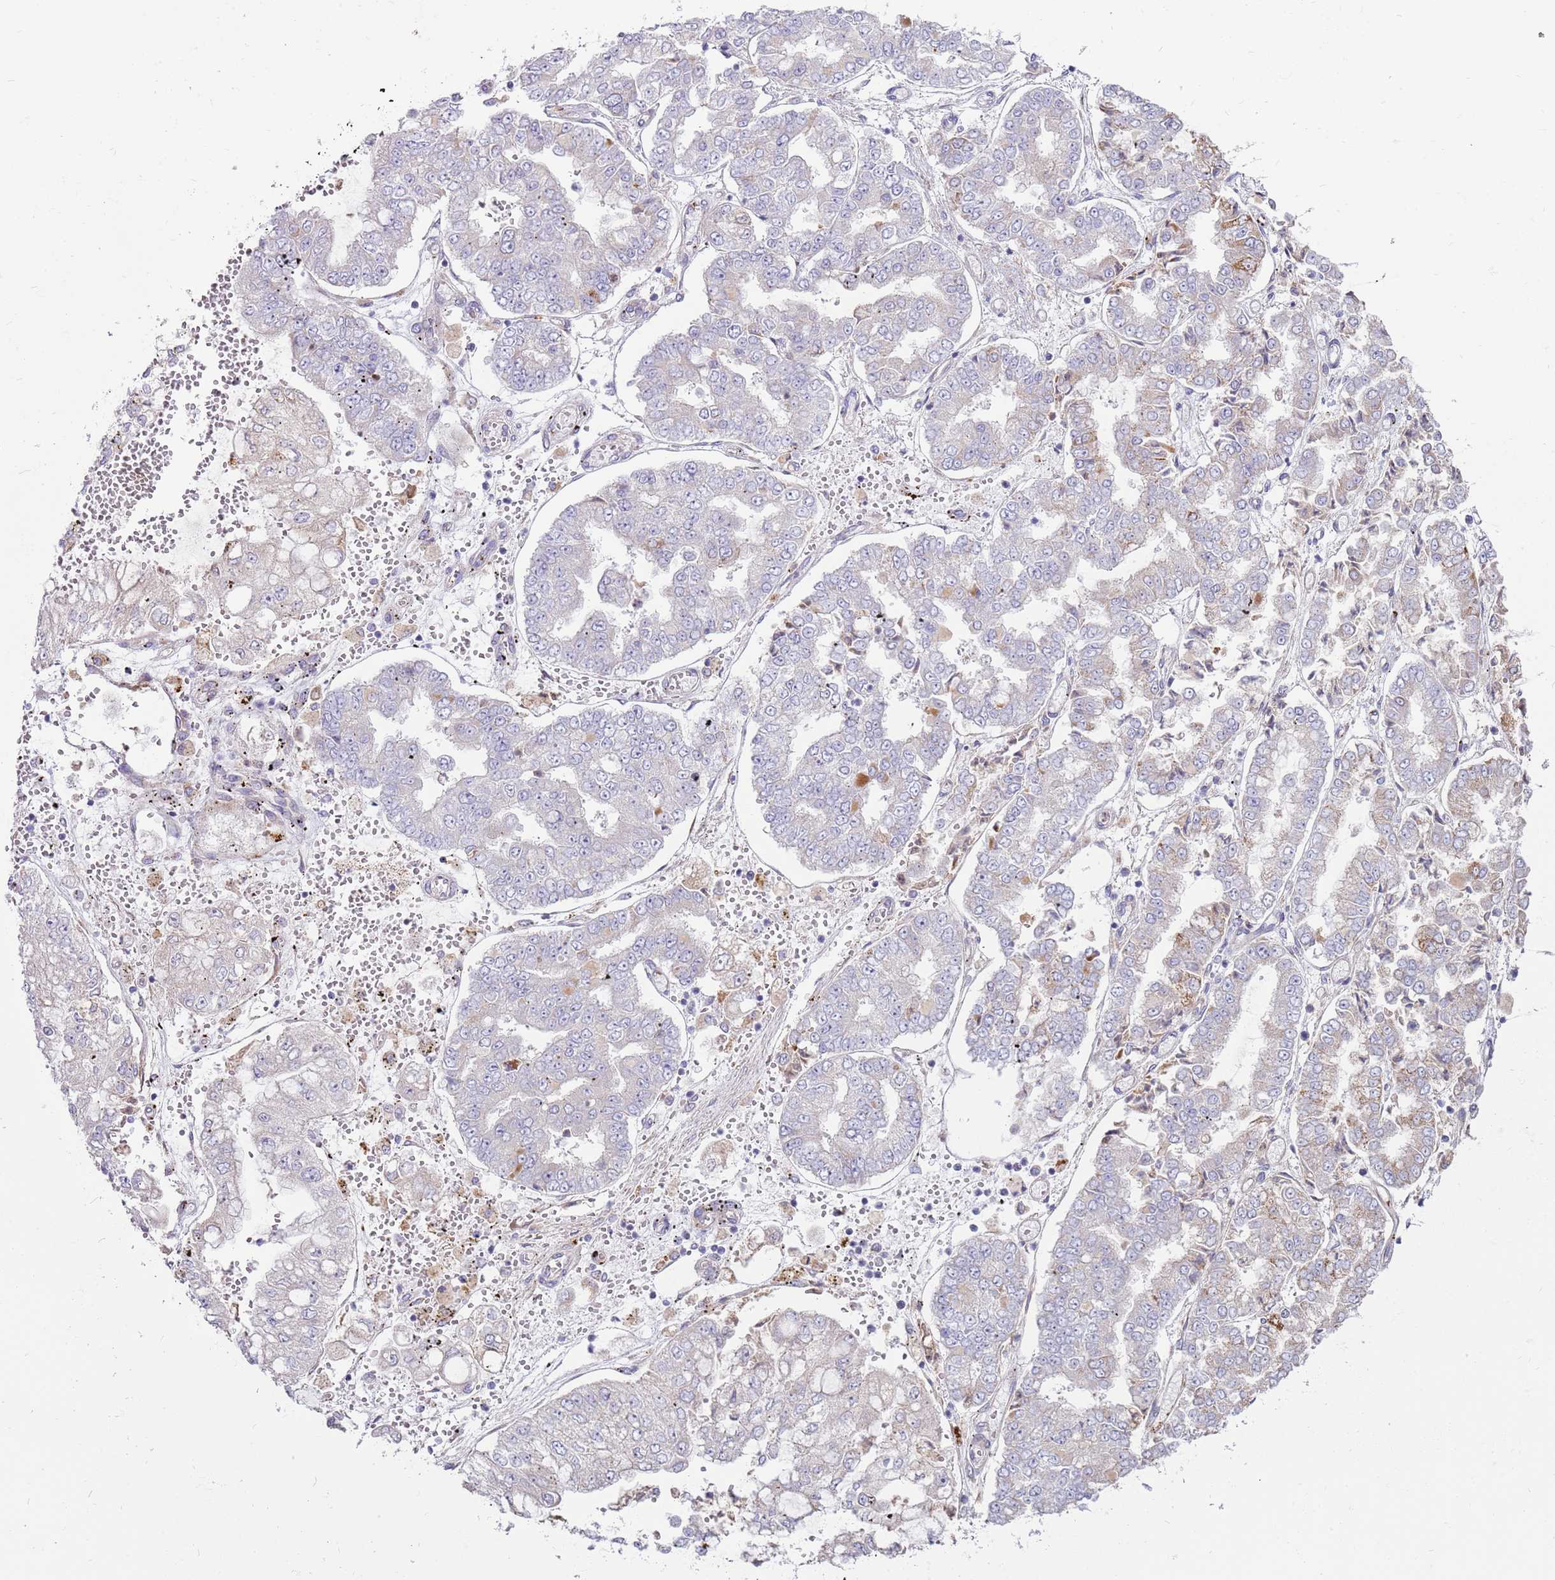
{"staining": {"intensity": "negative", "quantity": "none", "location": "none"}, "tissue": "stomach cancer", "cell_type": "Tumor cells", "image_type": "cancer", "snomed": [{"axis": "morphology", "description": "Adenocarcinoma, NOS"}, {"axis": "topography", "description": "Stomach"}], "caption": "Histopathology image shows no significant protein staining in tumor cells of adenocarcinoma (stomach).", "gene": "EMC1", "patient": {"sex": "male", "age": 76}}